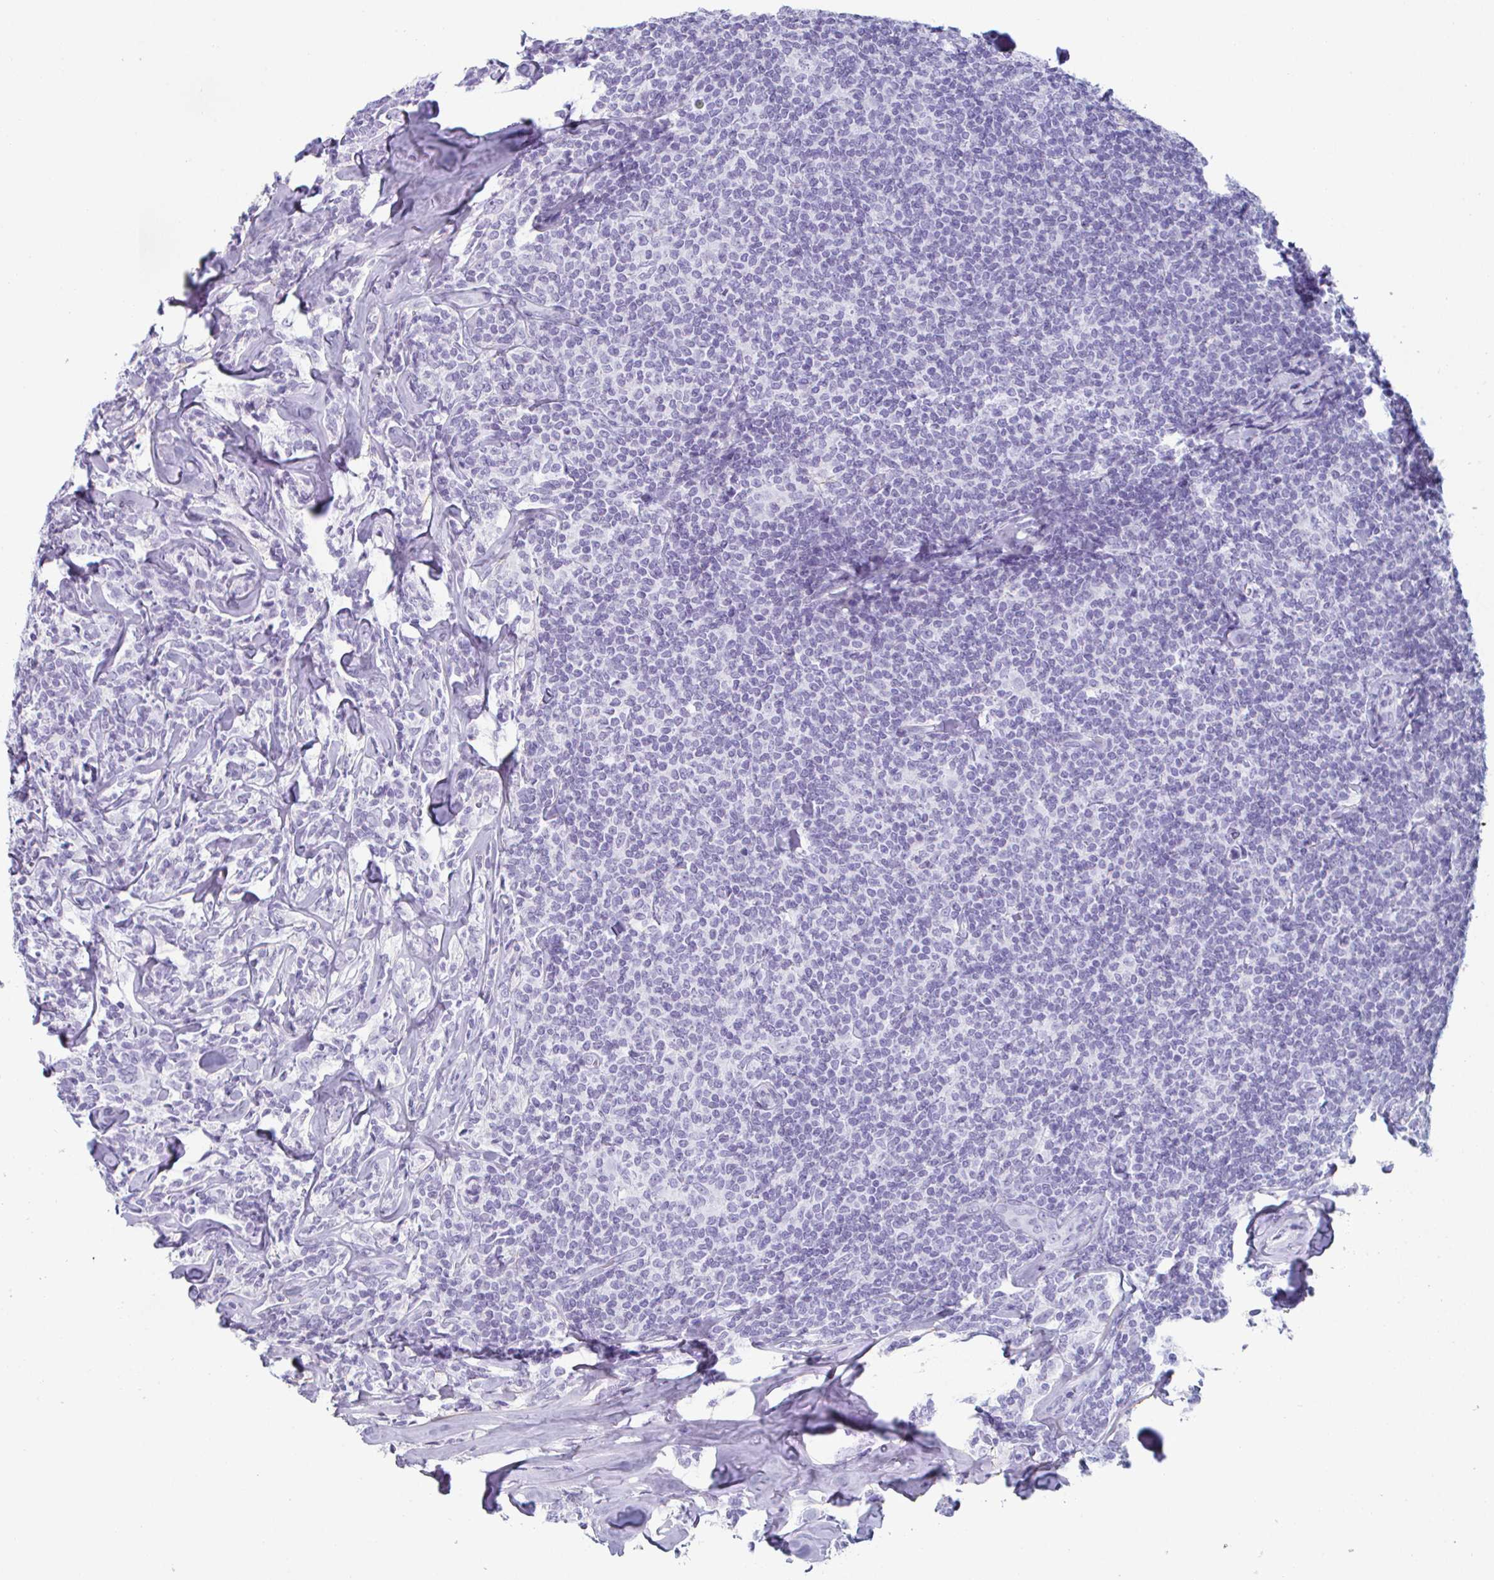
{"staining": {"intensity": "negative", "quantity": "none", "location": "none"}, "tissue": "lymphoma", "cell_type": "Tumor cells", "image_type": "cancer", "snomed": [{"axis": "morphology", "description": "Malignant lymphoma, non-Hodgkin's type, Low grade"}, {"axis": "topography", "description": "Lymph node"}], "caption": "Immunohistochemistry (IHC) photomicrograph of neoplastic tissue: human malignant lymphoma, non-Hodgkin's type (low-grade) stained with DAB reveals no significant protein expression in tumor cells.", "gene": "CREG2", "patient": {"sex": "female", "age": 56}}